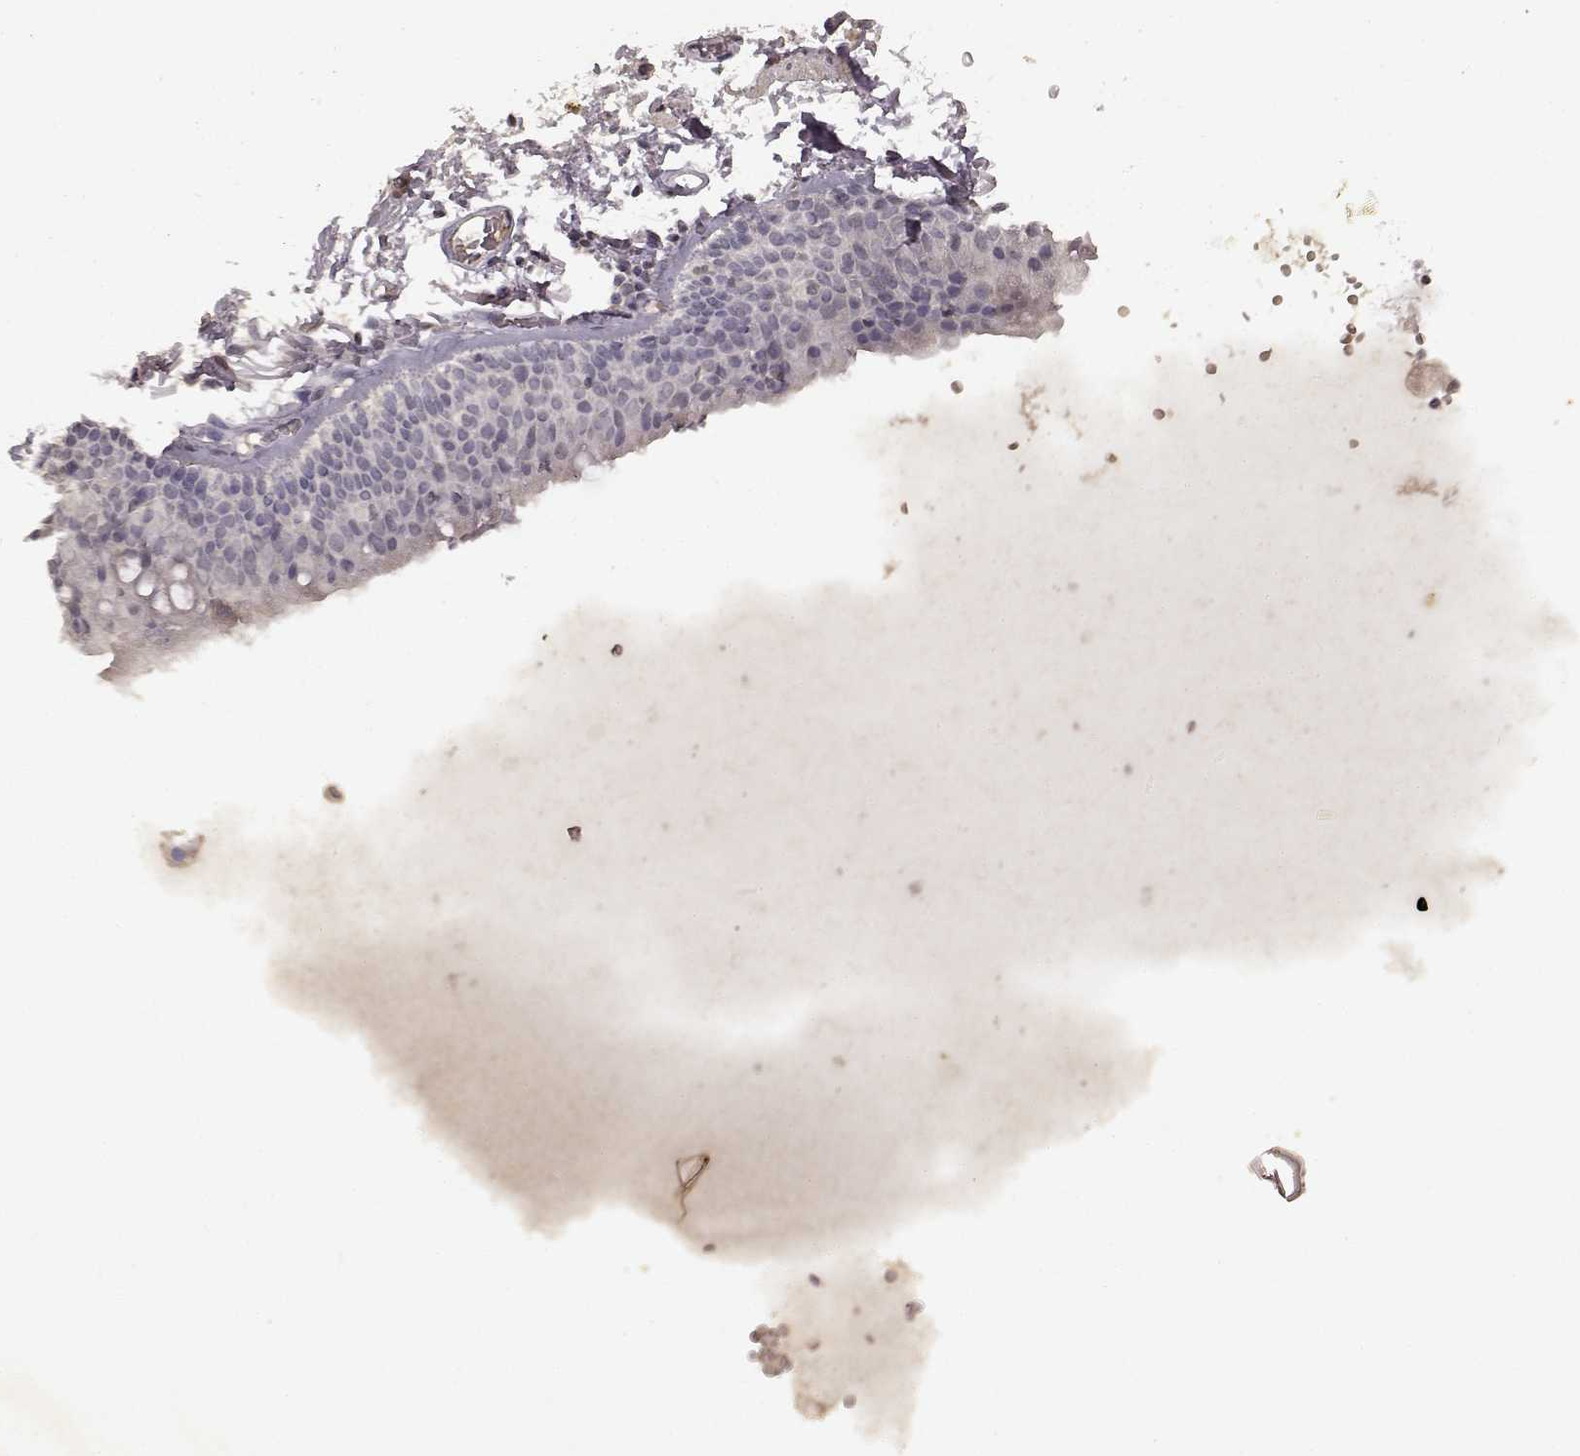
{"staining": {"intensity": "negative", "quantity": "none", "location": "none"}, "tissue": "soft tissue", "cell_type": "Fibroblasts", "image_type": "normal", "snomed": [{"axis": "morphology", "description": "Normal tissue, NOS"}, {"axis": "topography", "description": "Cartilage tissue"}, {"axis": "topography", "description": "Bronchus"}], "caption": "Immunohistochemical staining of benign human soft tissue exhibits no significant positivity in fibroblasts. The staining is performed using DAB brown chromogen with nuclei counter-stained in using hematoxylin.", "gene": "LHB", "patient": {"sex": "female", "age": 79}}